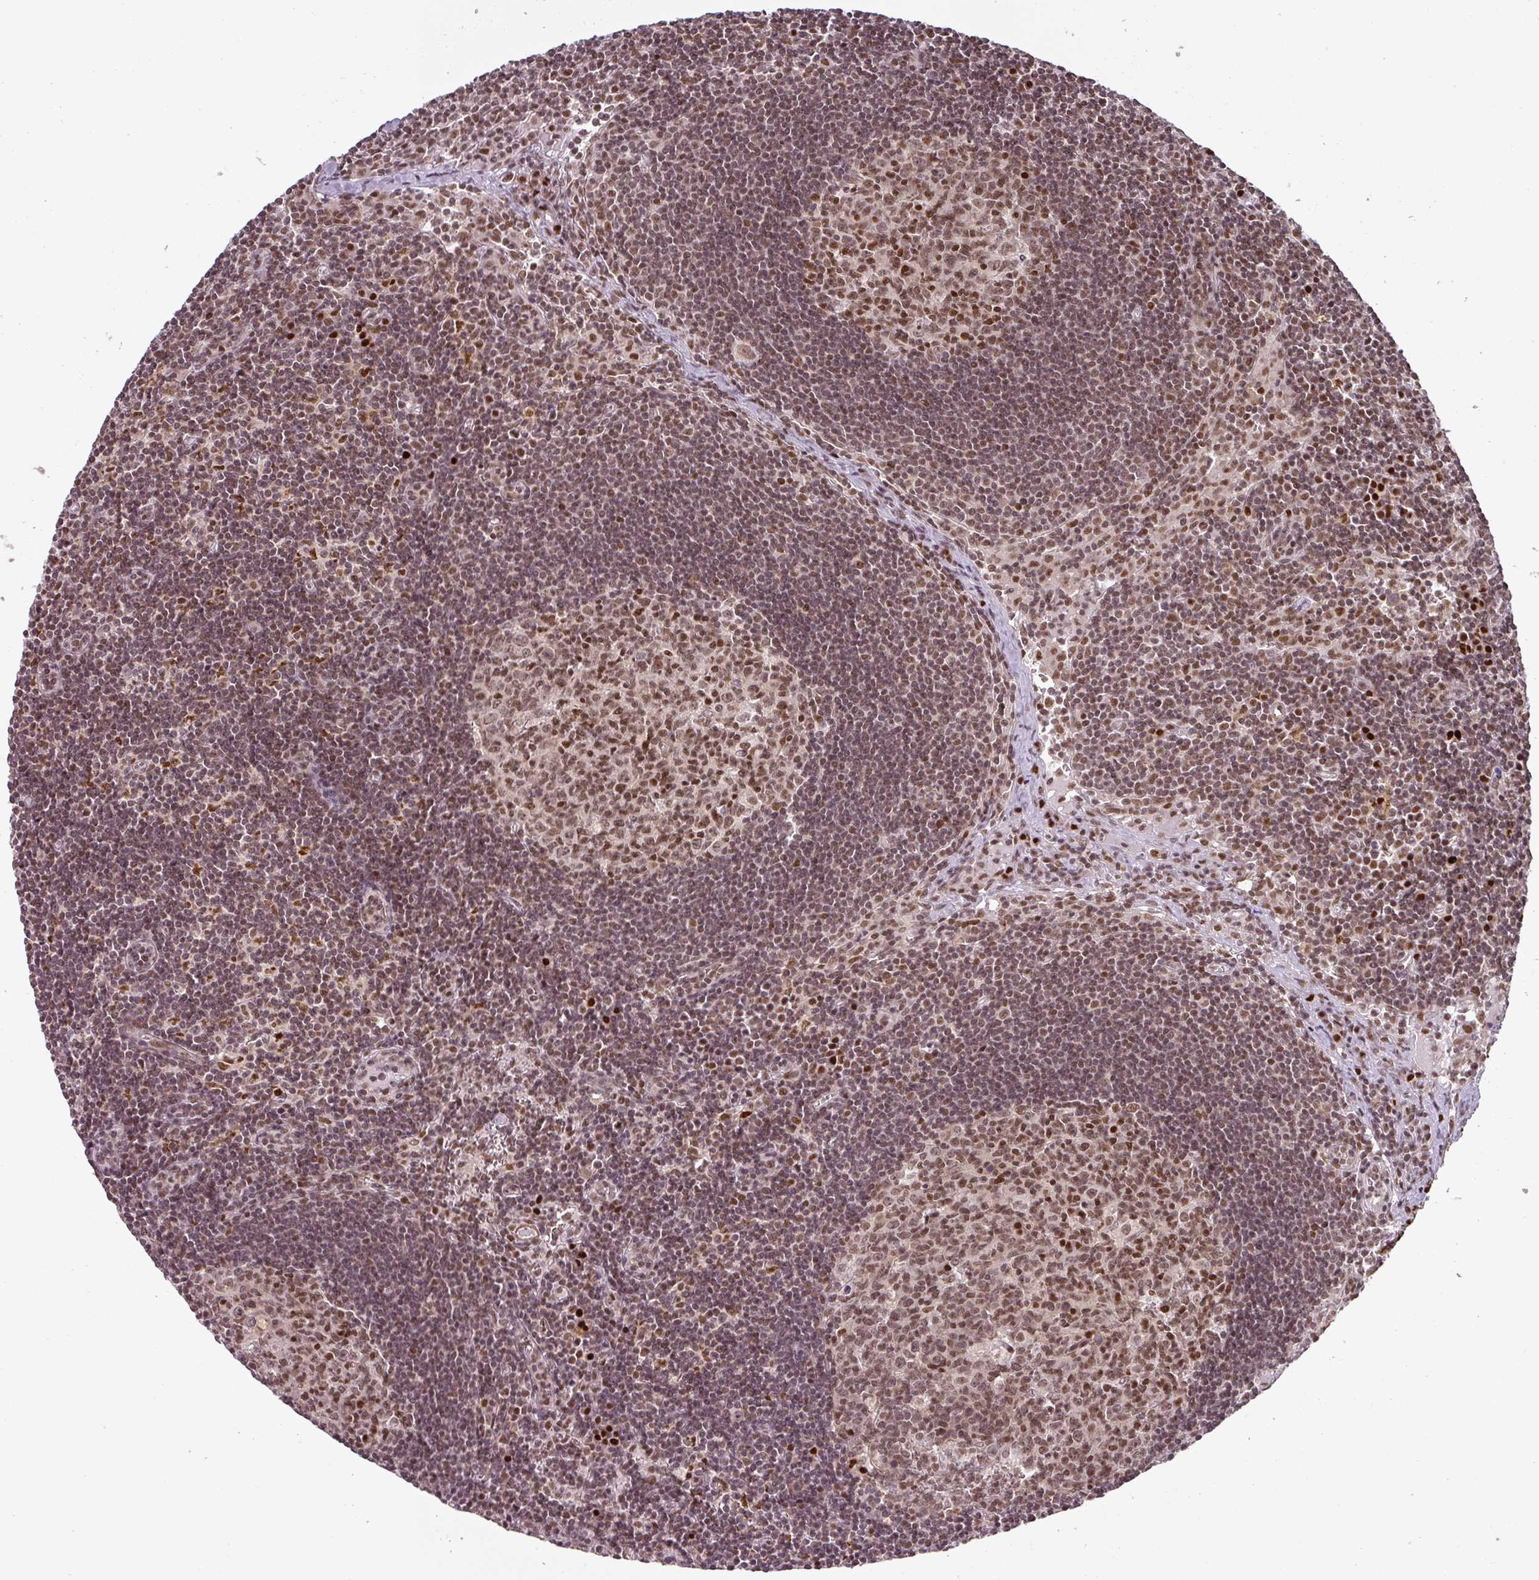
{"staining": {"intensity": "moderate", "quantity": ">75%", "location": "nuclear"}, "tissue": "lymph node", "cell_type": "Germinal center cells", "image_type": "normal", "snomed": [{"axis": "morphology", "description": "Normal tissue, NOS"}, {"axis": "topography", "description": "Lymph node"}], "caption": "High-magnification brightfield microscopy of benign lymph node stained with DAB (3,3'-diaminobenzidine) (brown) and counterstained with hematoxylin (blue). germinal center cells exhibit moderate nuclear expression is seen in about>75% of cells.", "gene": "GPRIN2", "patient": {"sex": "female", "age": 29}}